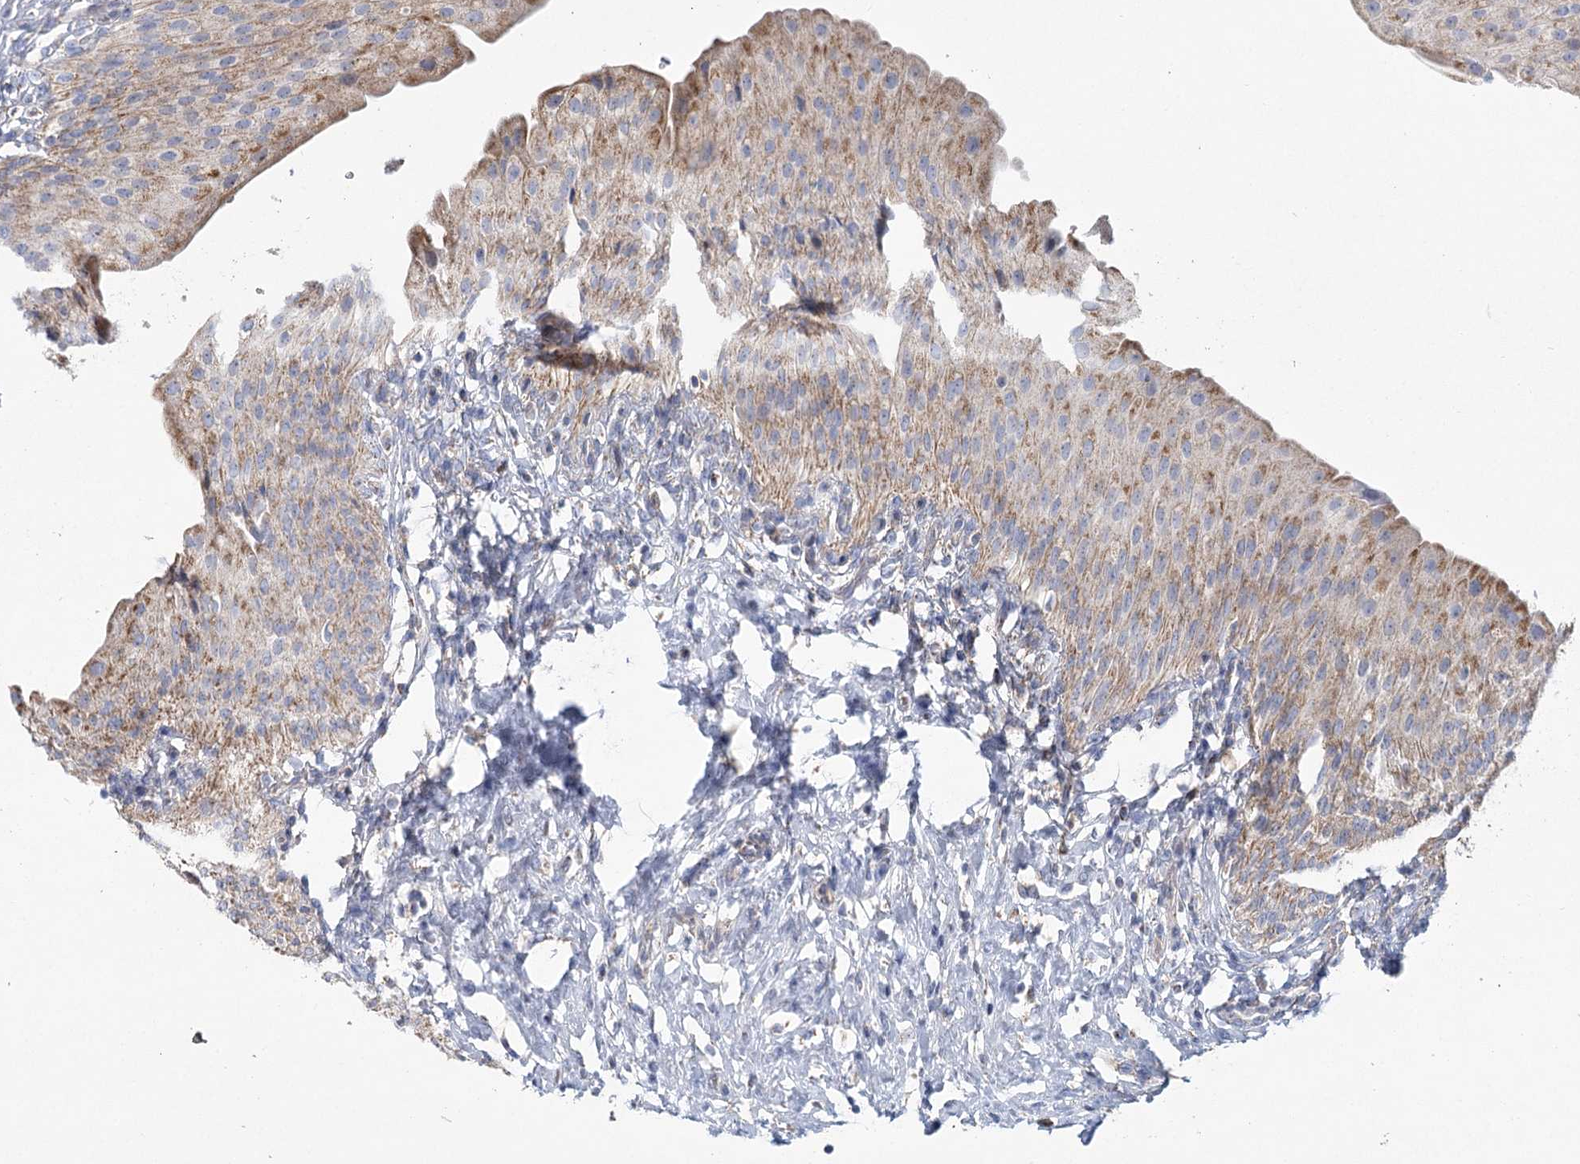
{"staining": {"intensity": "moderate", "quantity": "25%-75%", "location": "cytoplasmic/membranous"}, "tissue": "urinary bladder", "cell_type": "Urothelial cells", "image_type": "normal", "snomed": [{"axis": "morphology", "description": "Normal tissue, NOS"}, {"axis": "morphology", "description": "Urothelial carcinoma, High grade"}, {"axis": "topography", "description": "Urinary bladder"}], "caption": "Unremarkable urinary bladder reveals moderate cytoplasmic/membranous expression in approximately 25%-75% of urothelial cells, visualized by immunohistochemistry.", "gene": "SNX7", "patient": {"sex": "male", "age": 46}}